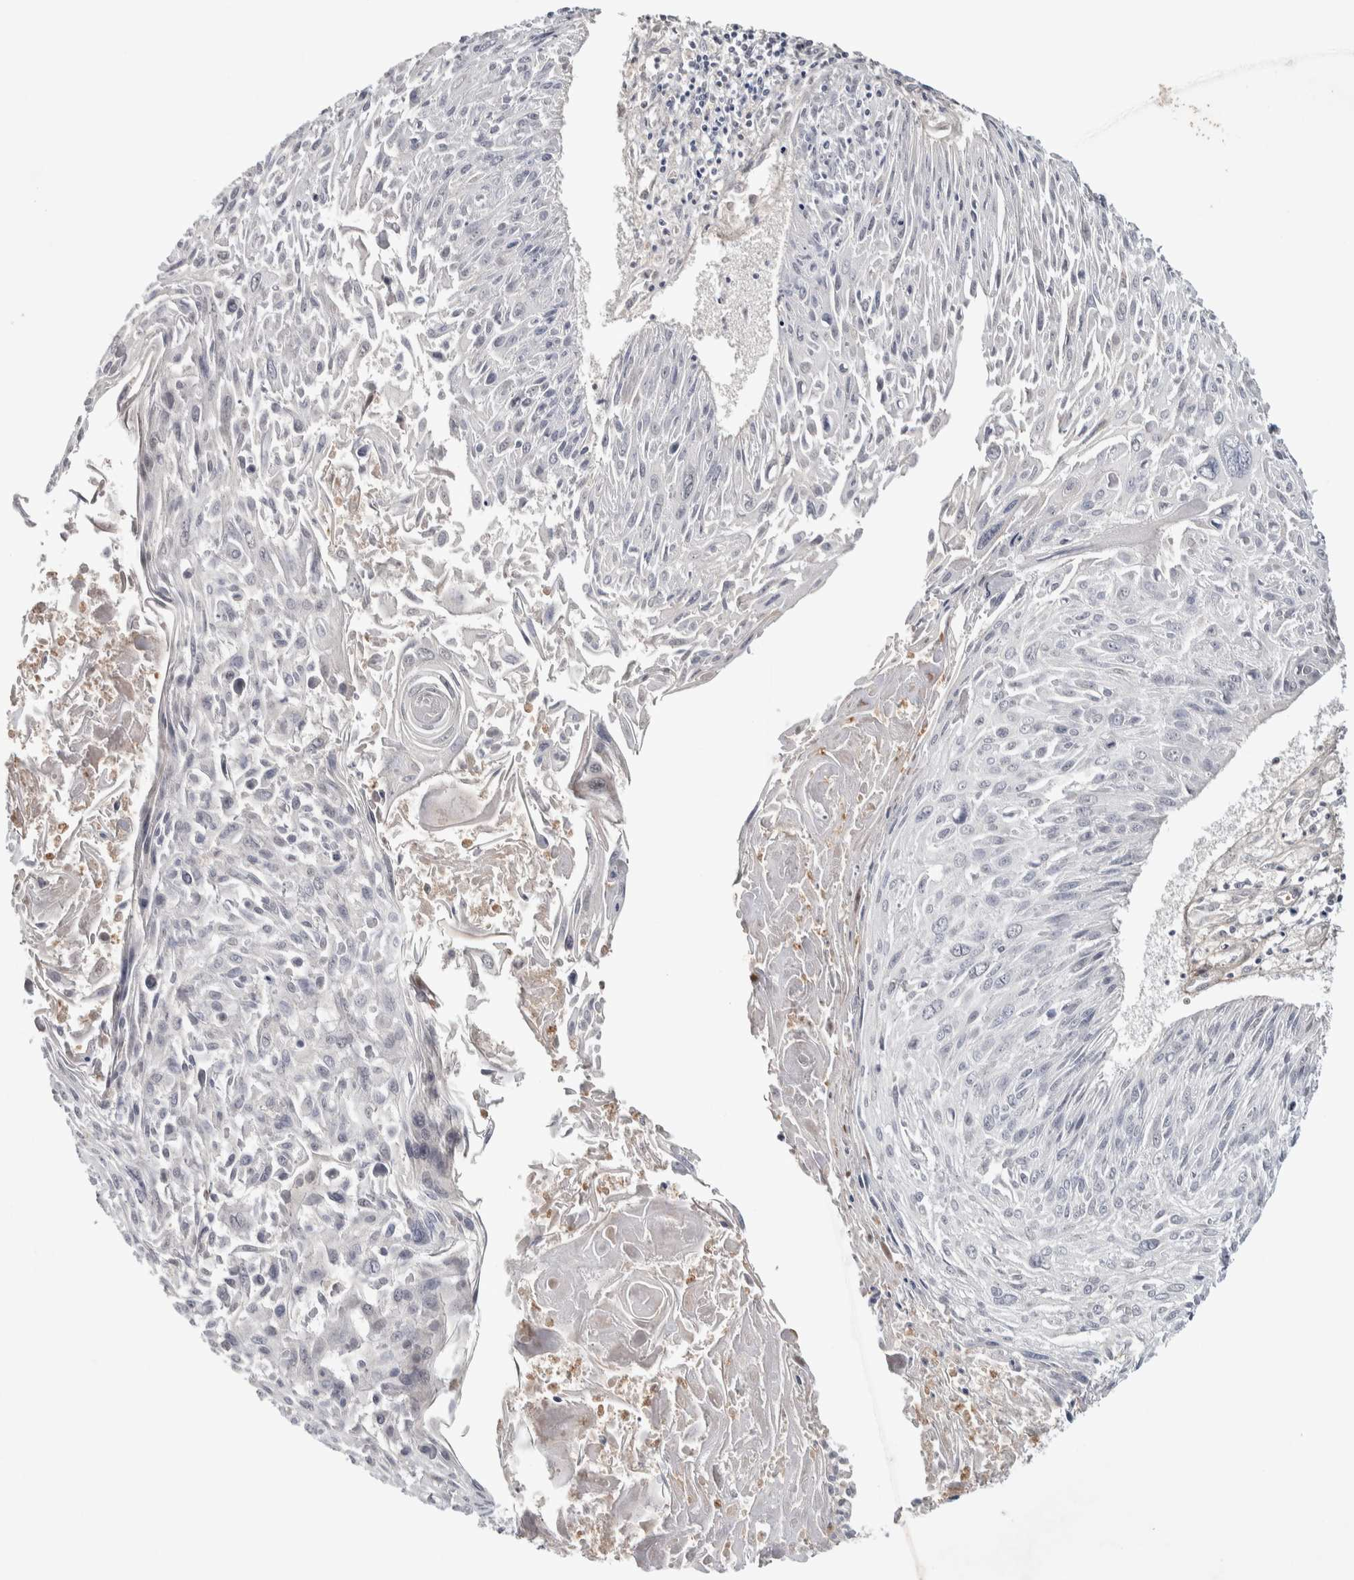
{"staining": {"intensity": "negative", "quantity": "none", "location": "none"}, "tissue": "cervical cancer", "cell_type": "Tumor cells", "image_type": "cancer", "snomed": [{"axis": "morphology", "description": "Squamous cell carcinoma, NOS"}, {"axis": "topography", "description": "Cervix"}], "caption": "Histopathology image shows no protein staining in tumor cells of squamous cell carcinoma (cervical) tissue.", "gene": "ASPN", "patient": {"sex": "female", "age": 51}}